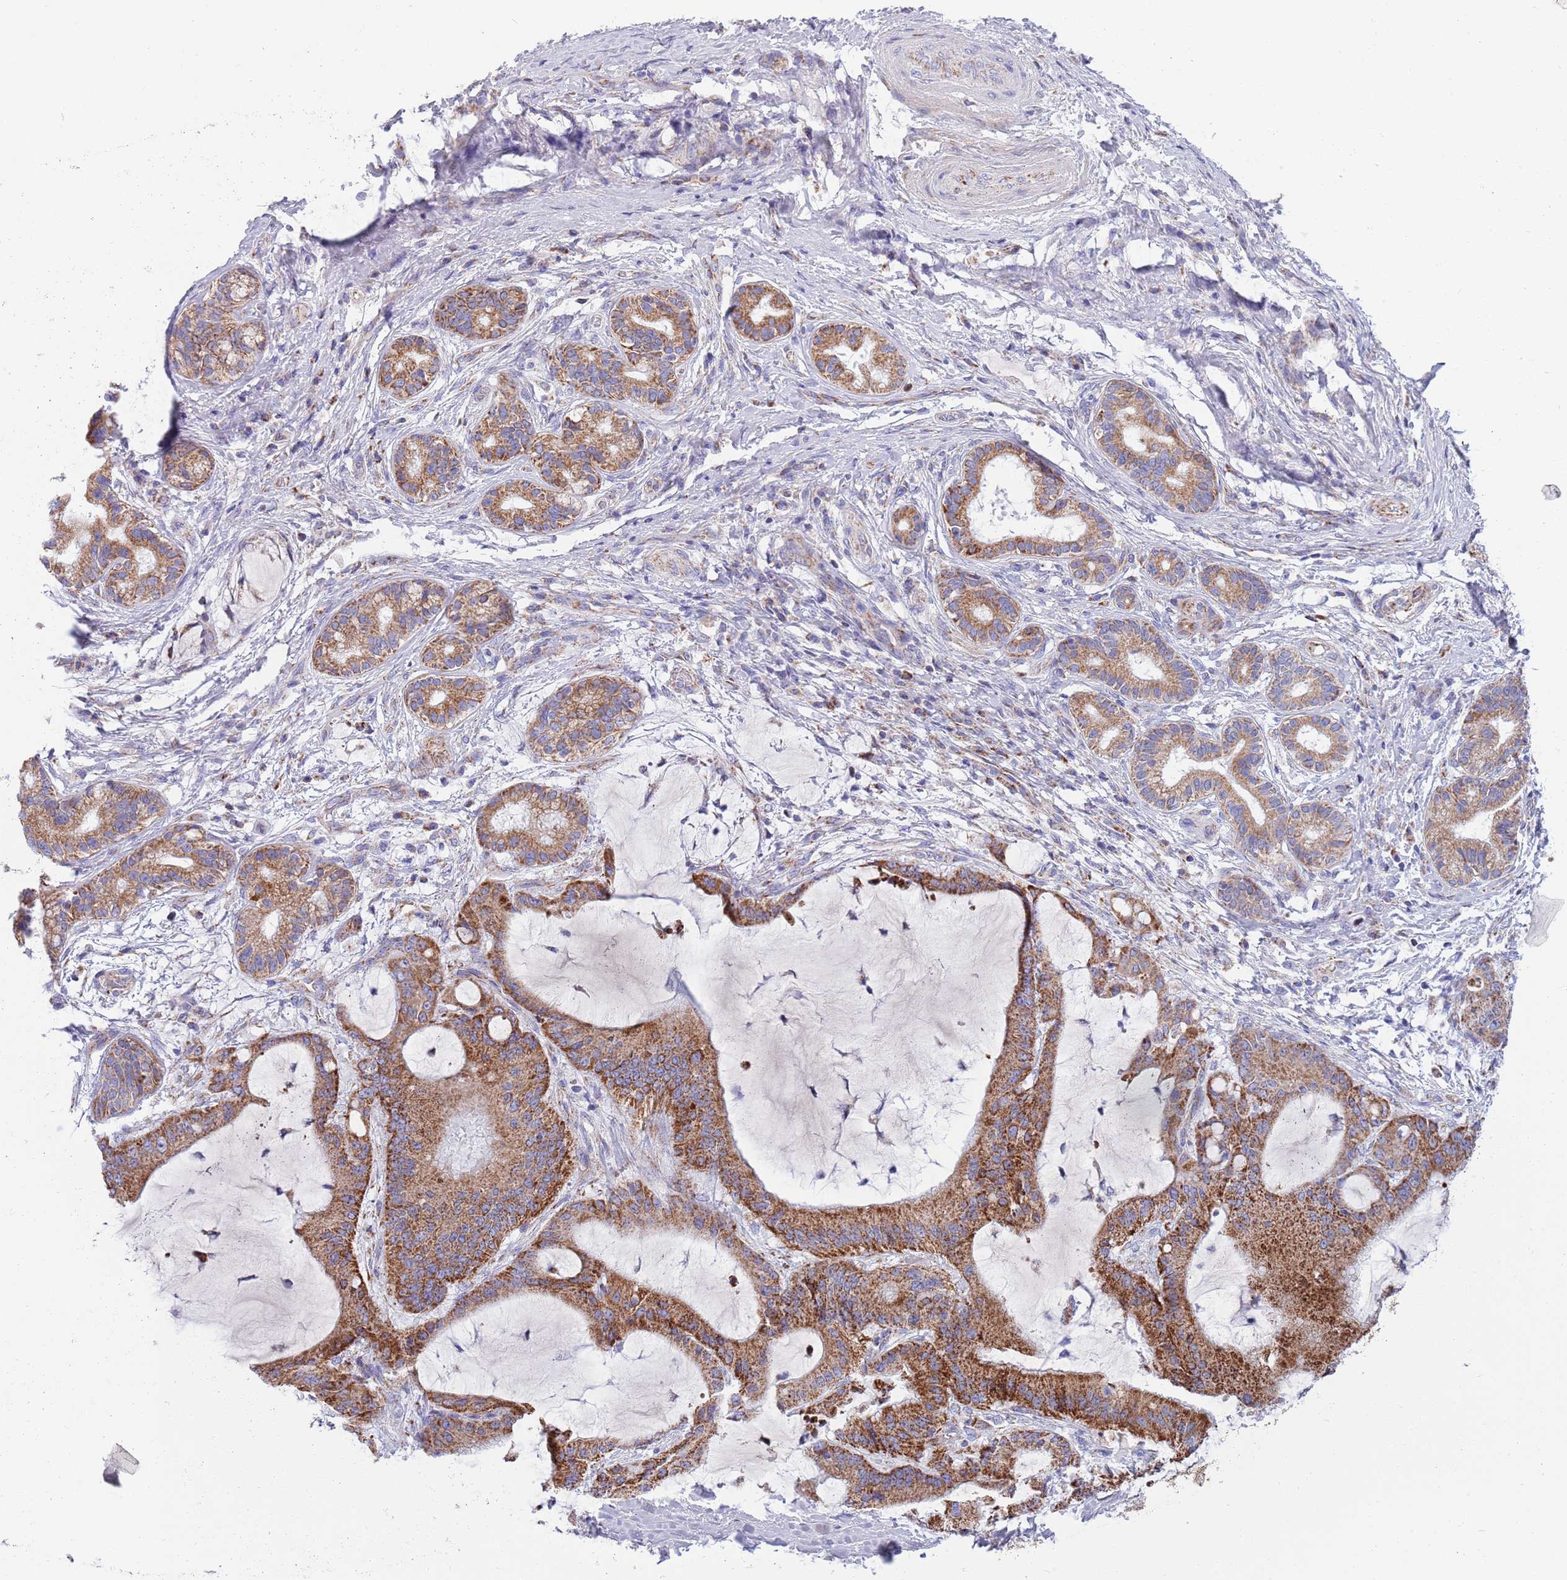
{"staining": {"intensity": "moderate", "quantity": ">75%", "location": "cytoplasmic/membranous"}, "tissue": "liver cancer", "cell_type": "Tumor cells", "image_type": "cancer", "snomed": [{"axis": "morphology", "description": "Normal tissue, NOS"}, {"axis": "morphology", "description": "Cholangiocarcinoma"}, {"axis": "topography", "description": "Liver"}, {"axis": "topography", "description": "Peripheral nerve tissue"}], "caption": "Immunohistochemical staining of human liver cancer (cholangiocarcinoma) shows medium levels of moderate cytoplasmic/membranous protein staining in about >75% of tumor cells. The staining was performed using DAB (3,3'-diaminobenzidine) to visualize the protein expression in brown, while the nuclei were stained in blue with hematoxylin (Magnification: 20x).", "gene": "EMC8", "patient": {"sex": "female", "age": 73}}